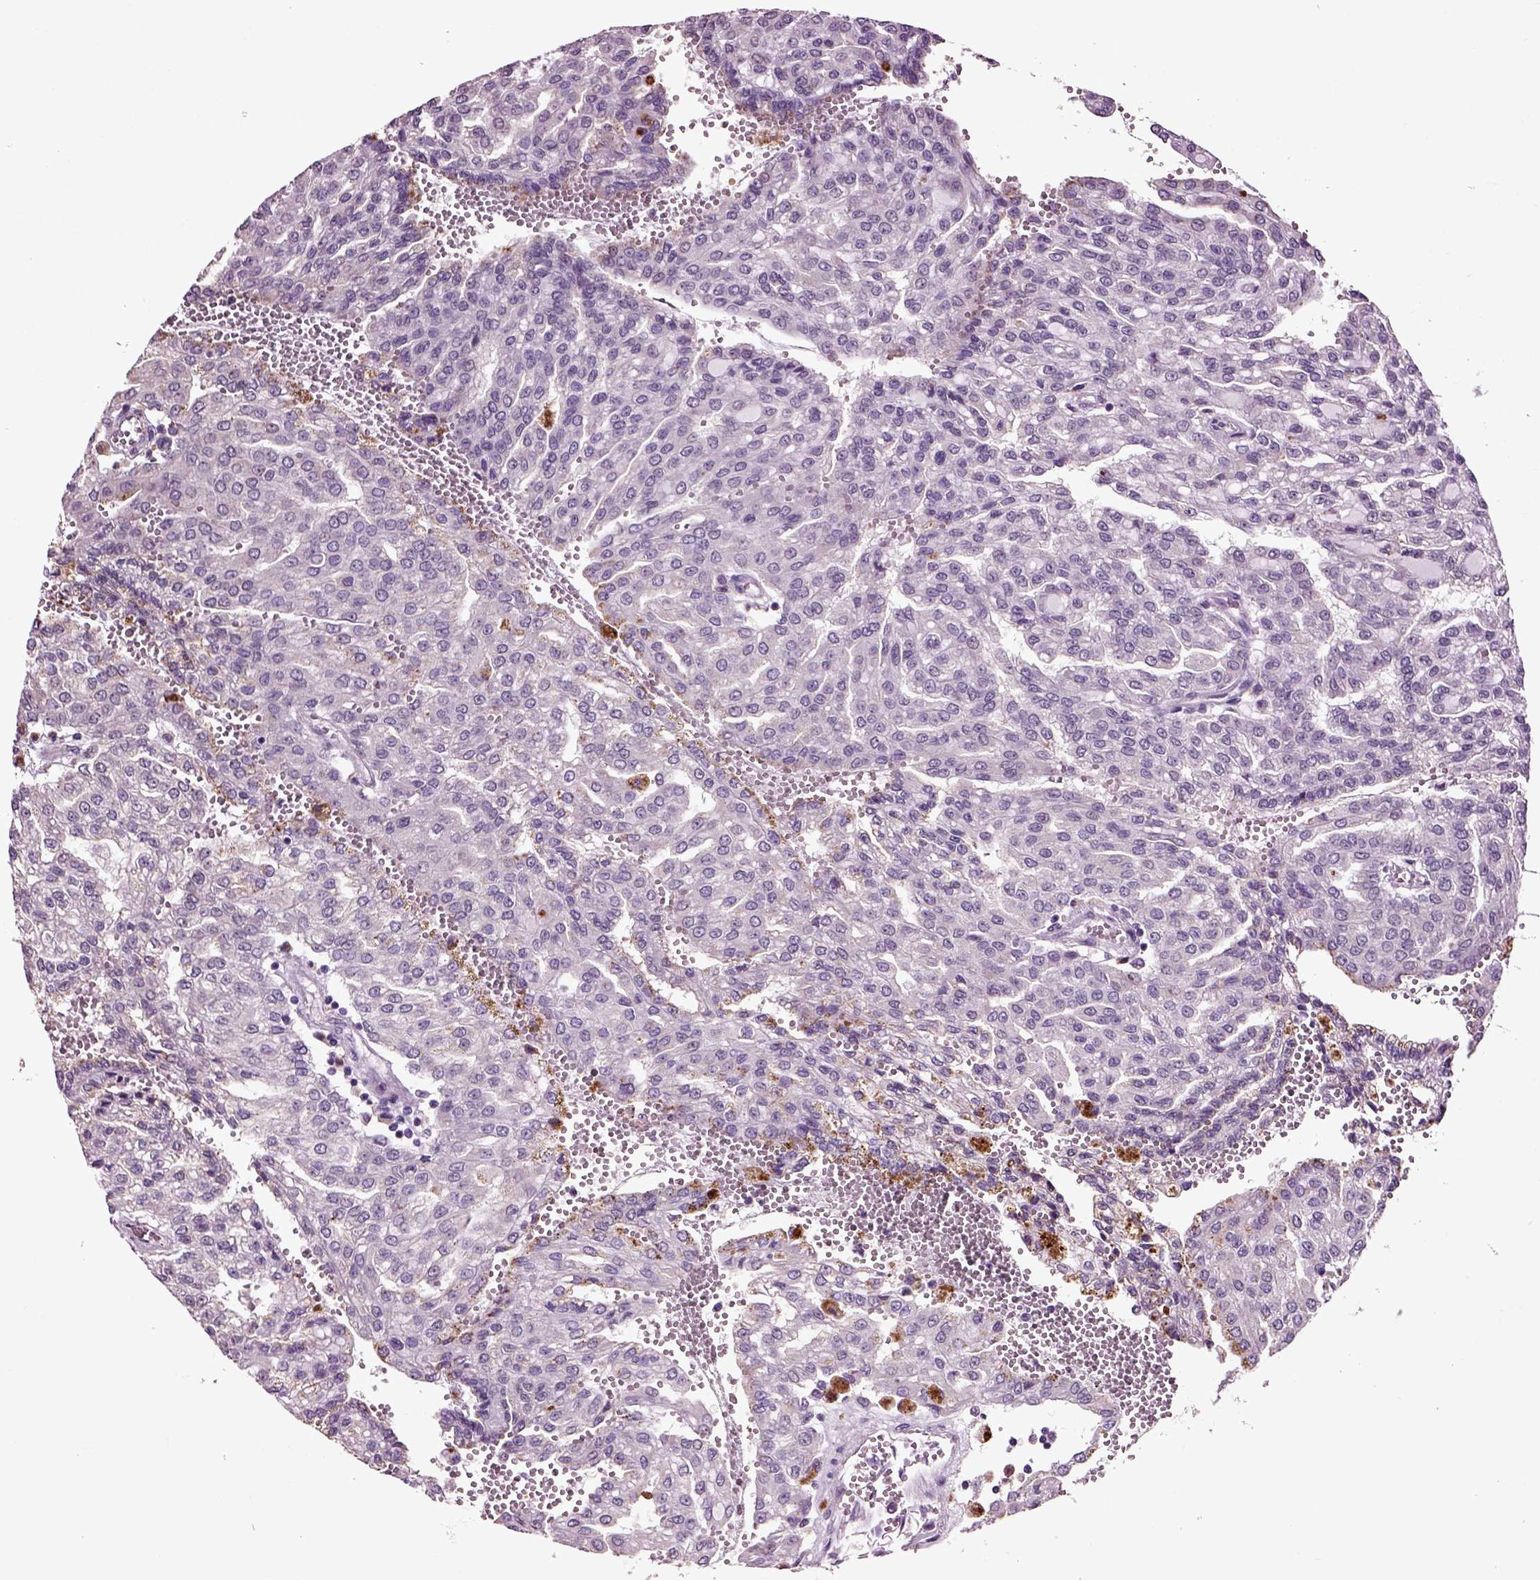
{"staining": {"intensity": "negative", "quantity": "none", "location": "none"}, "tissue": "renal cancer", "cell_type": "Tumor cells", "image_type": "cancer", "snomed": [{"axis": "morphology", "description": "Adenocarcinoma, NOS"}, {"axis": "topography", "description": "Kidney"}], "caption": "Tumor cells show no significant positivity in renal adenocarcinoma.", "gene": "CRHR1", "patient": {"sex": "male", "age": 63}}